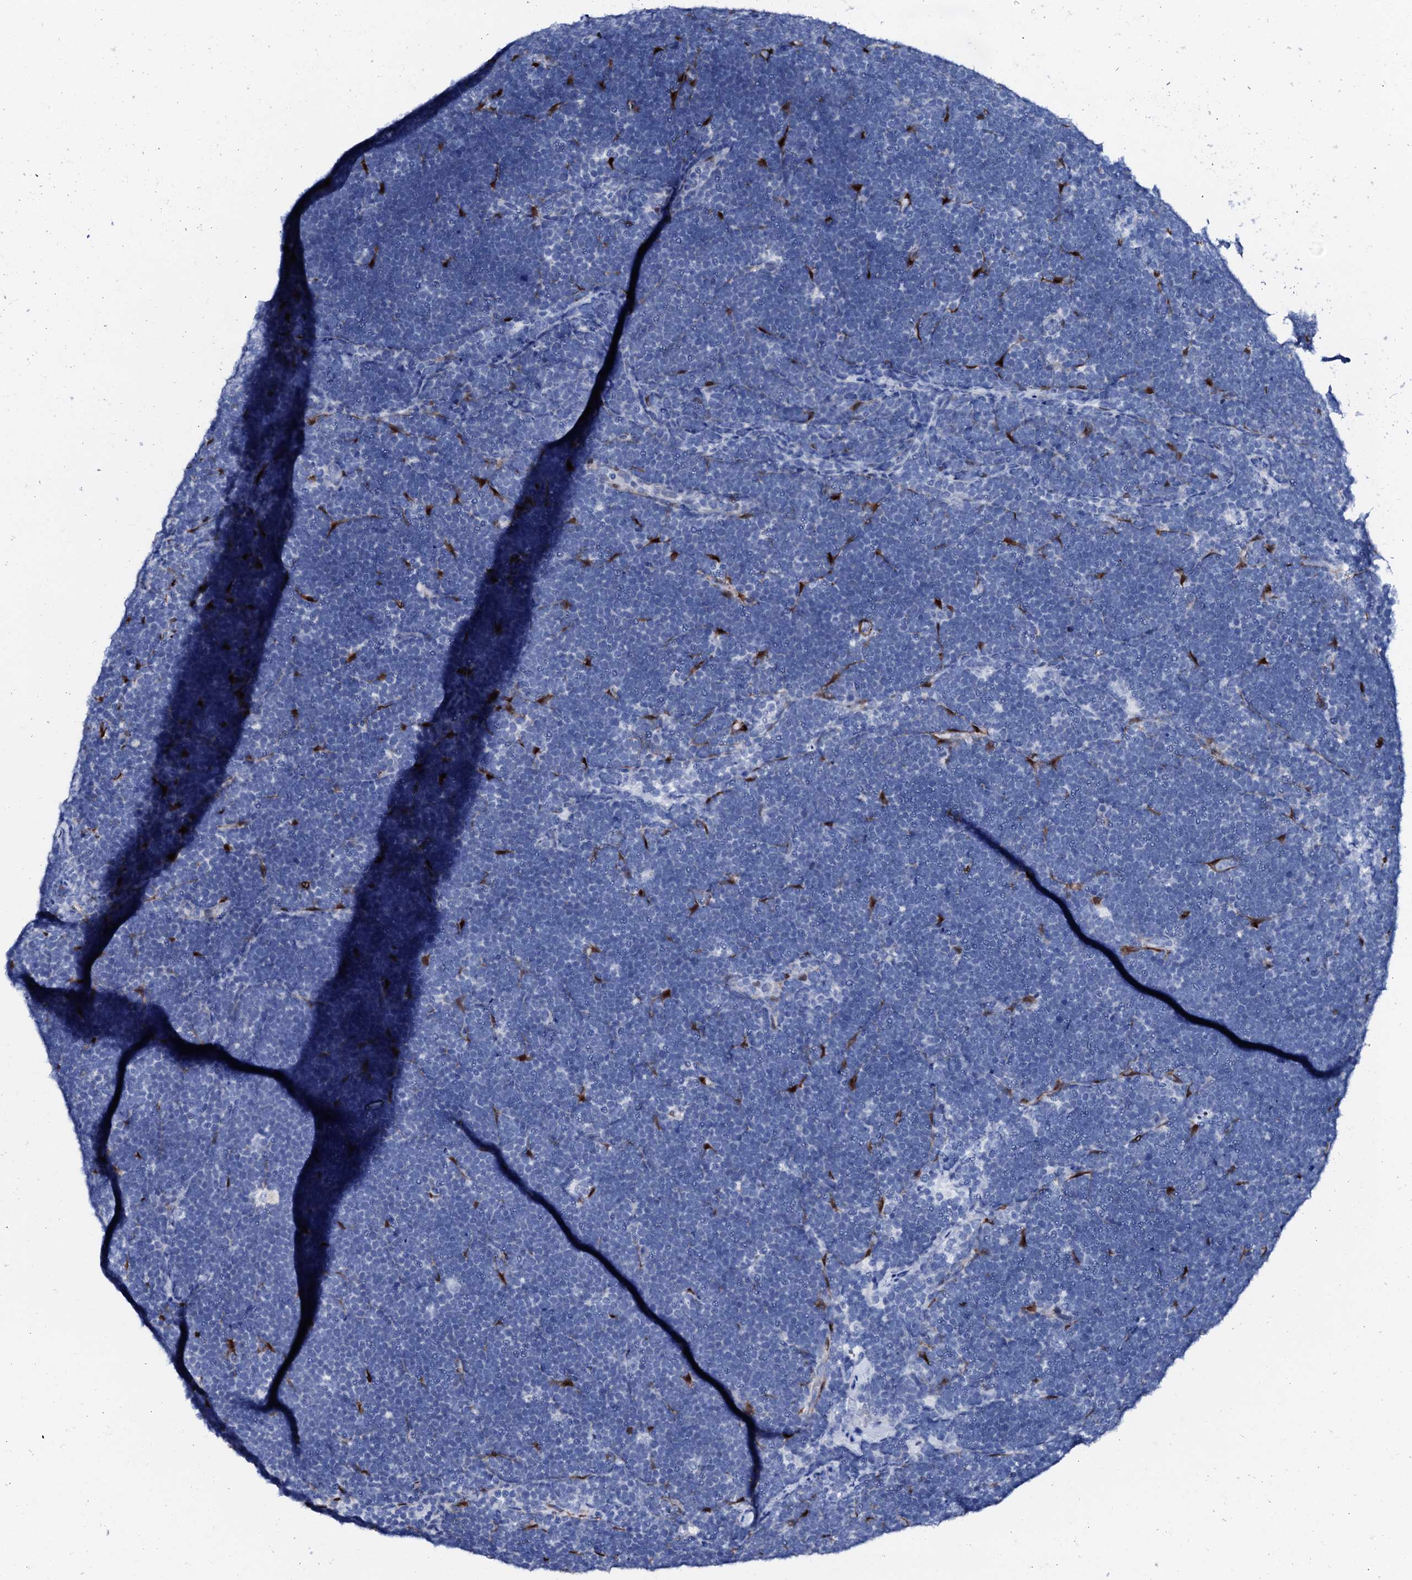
{"staining": {"intensity": "negative", "quantity": "none", "location": "none"}, "tissue": "lymphoma", "cell_type": "Tumor cells", "image_type": "cancer", "snomed": [{"axis": "morphology", "description": "Malignant lymphoma, non-Hodgkin's type, High grade"}, {"axis": "topography", "description": "Lymph node"}], "caption": "Immunohistochemical staining of lymphoma exhibits no significant positivity in tumor cells.", "gene": "NRIP2", "patient": {"sex": "male", "age": 13}}